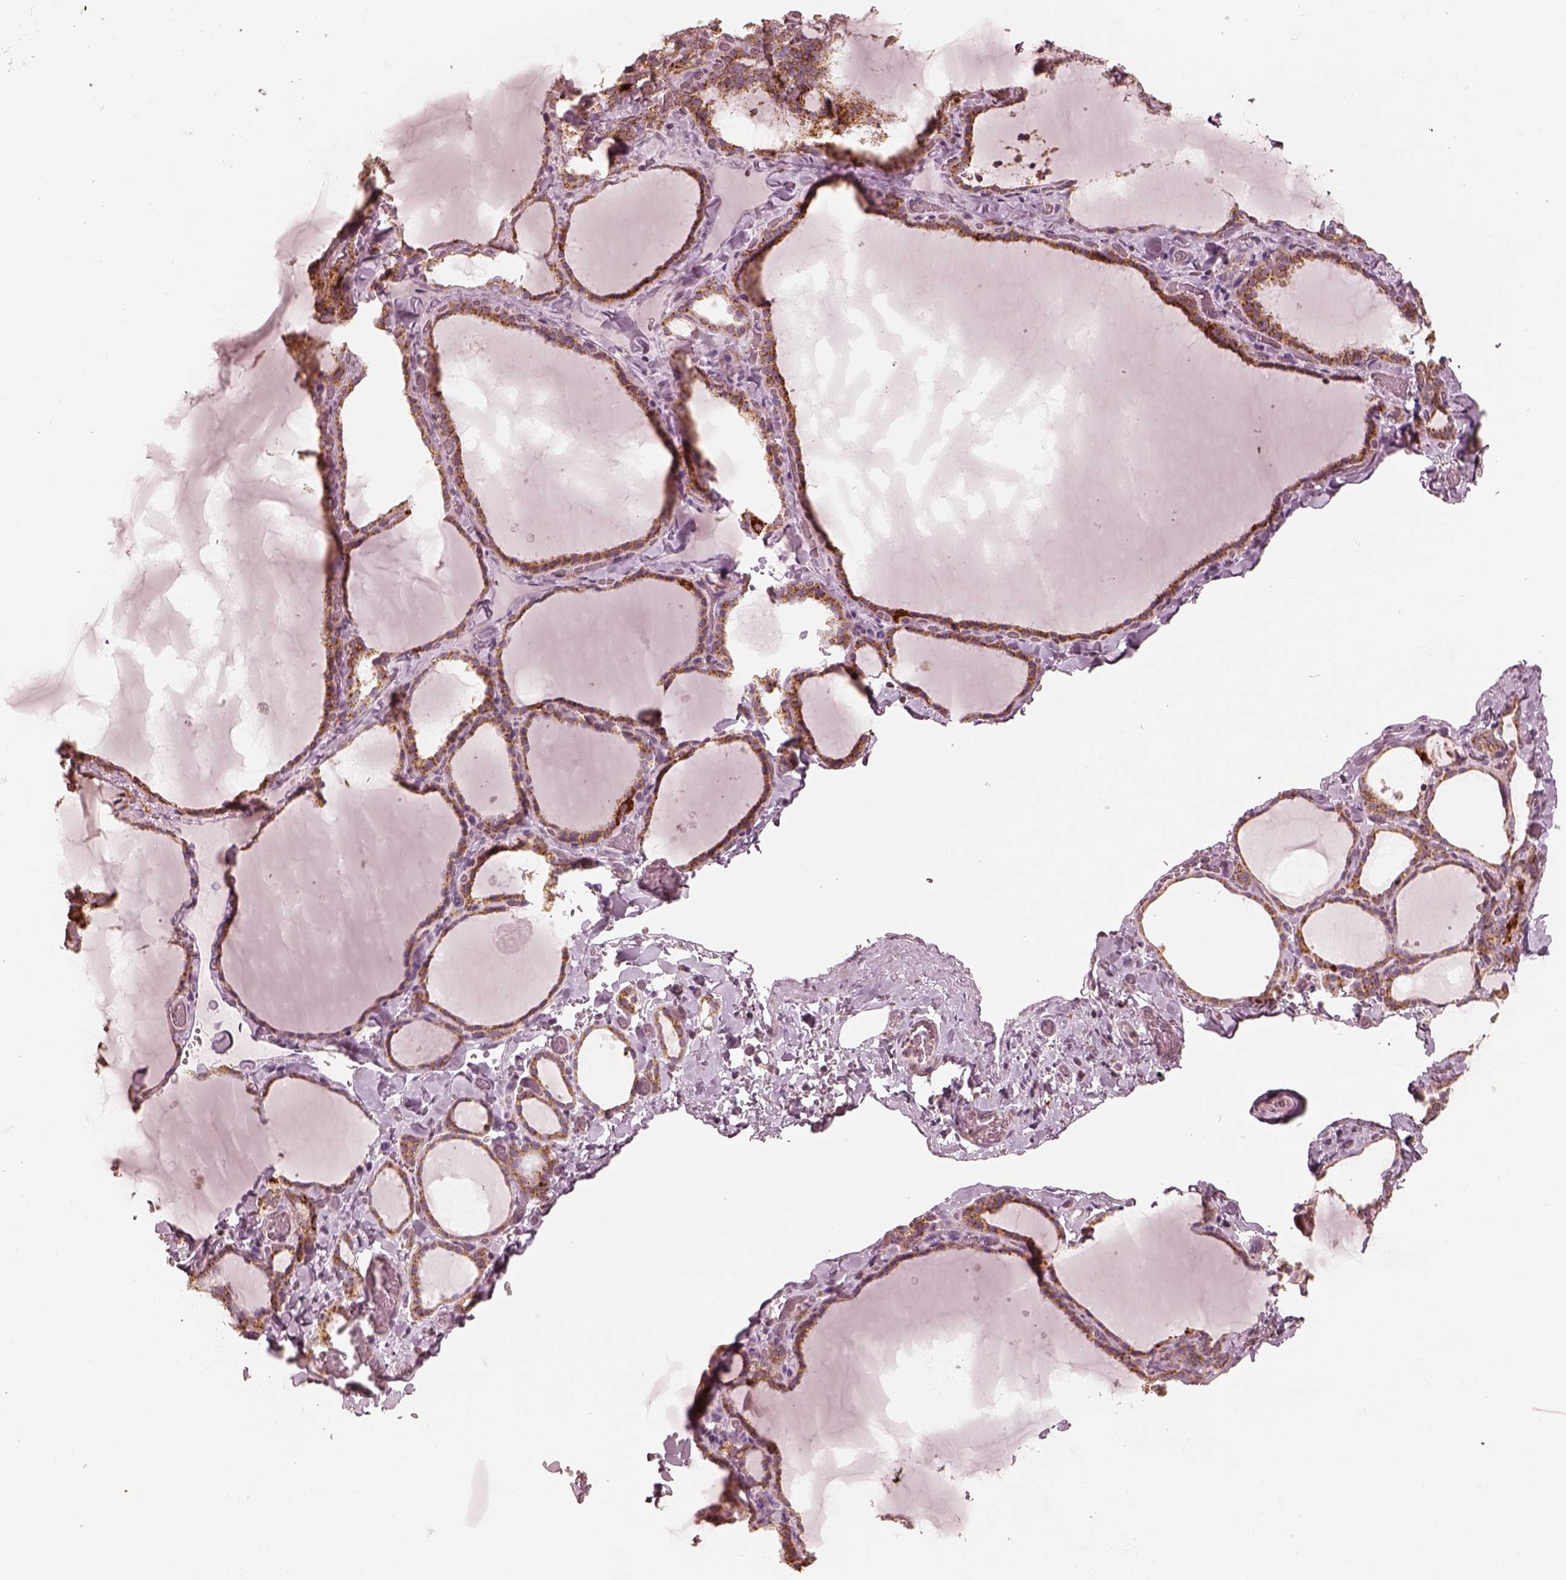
{"staining": {"intensity": "strong", "quantity": ">75%", "location": "cytoplasmic/membranous"}, "tissue": "thyroid gland", "cell_type": "Glandular cells", "image_type": "normal", "snomed": [{"axis": "morphology", "description": "Normal tissue, NOS"}, {"axis": "topography", "description": "Thyroid gland"}], "caption": "Immunohistochemical staining of benign human thyroid gland displays >75% levels of strong cytoplasmic/membranous protein staining in about >75% of glandular cells. The staining is performed using DAB (3,3'-diaminobenzidine) brown chromogen to label protein expression. The nuclei are counter-stained blue using hematoxylin.", "gene": "ENTPD6", "patient": {"sex": "female", "age": 22}}